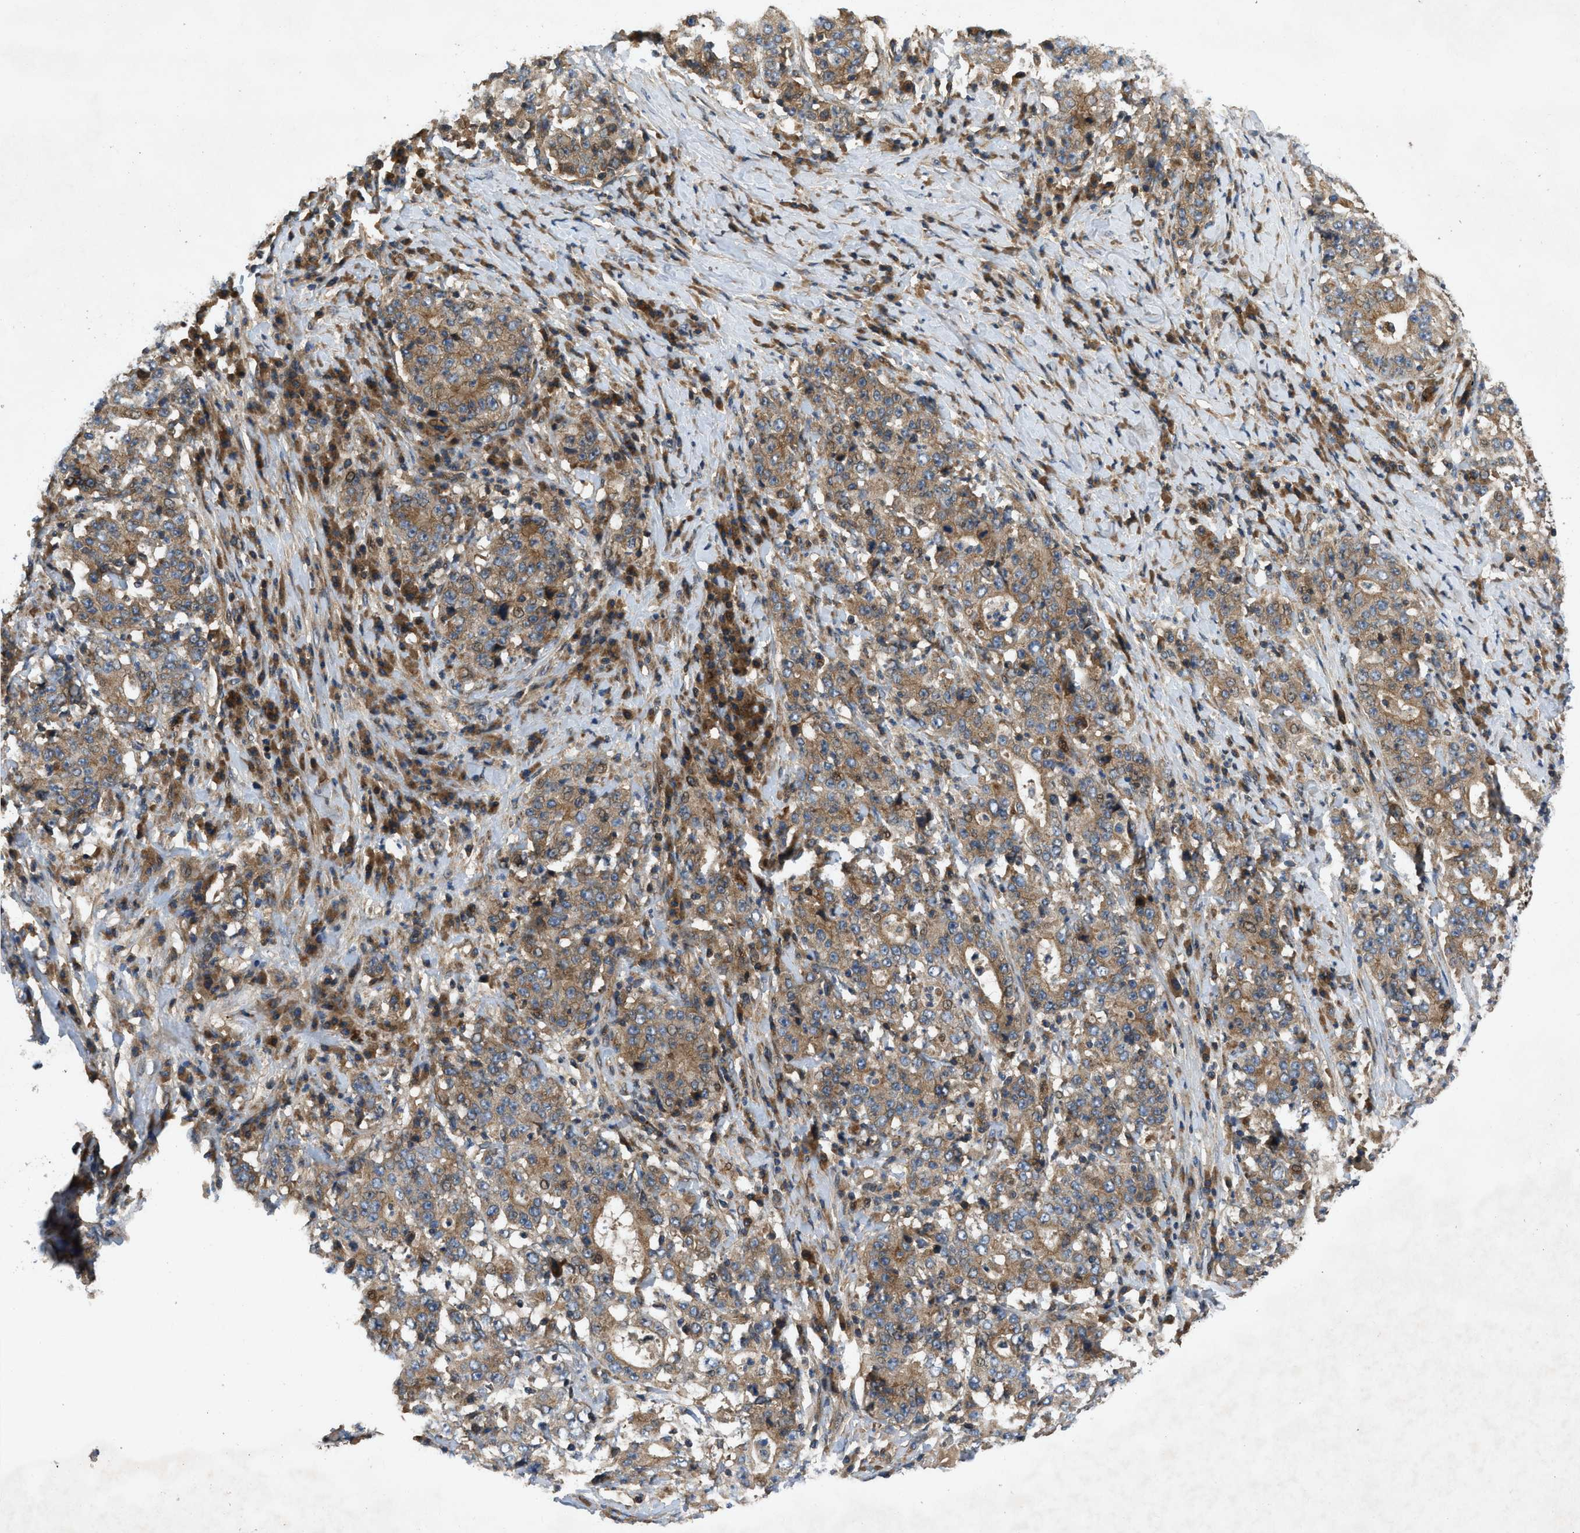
{"staining": {"intensity": "moderate", "quantity": ">75%", "location": "cytoplasmic/membranous"}, "tissue": "stomach cancer", "cell_type": "Tumor cells", "image_type": "cancer", "snomed": [{"axis": "morphology", "description": "Normal tissue, NOS"}, {"axis": "morphology", "description": "Adenocarcinoma, NOS"}, {"axis": "topography", "description": "Stomach, upper"}, {"axis": "topography", "description": "Stomach"}], "caption": "Tumor cells show moderate cytoplasmic/membranous expression in about >75% of cells in stomach cancer (adenocarcinoma).", "gene": "CNNM3", "patient": {"sex": "male", "age": 59}}